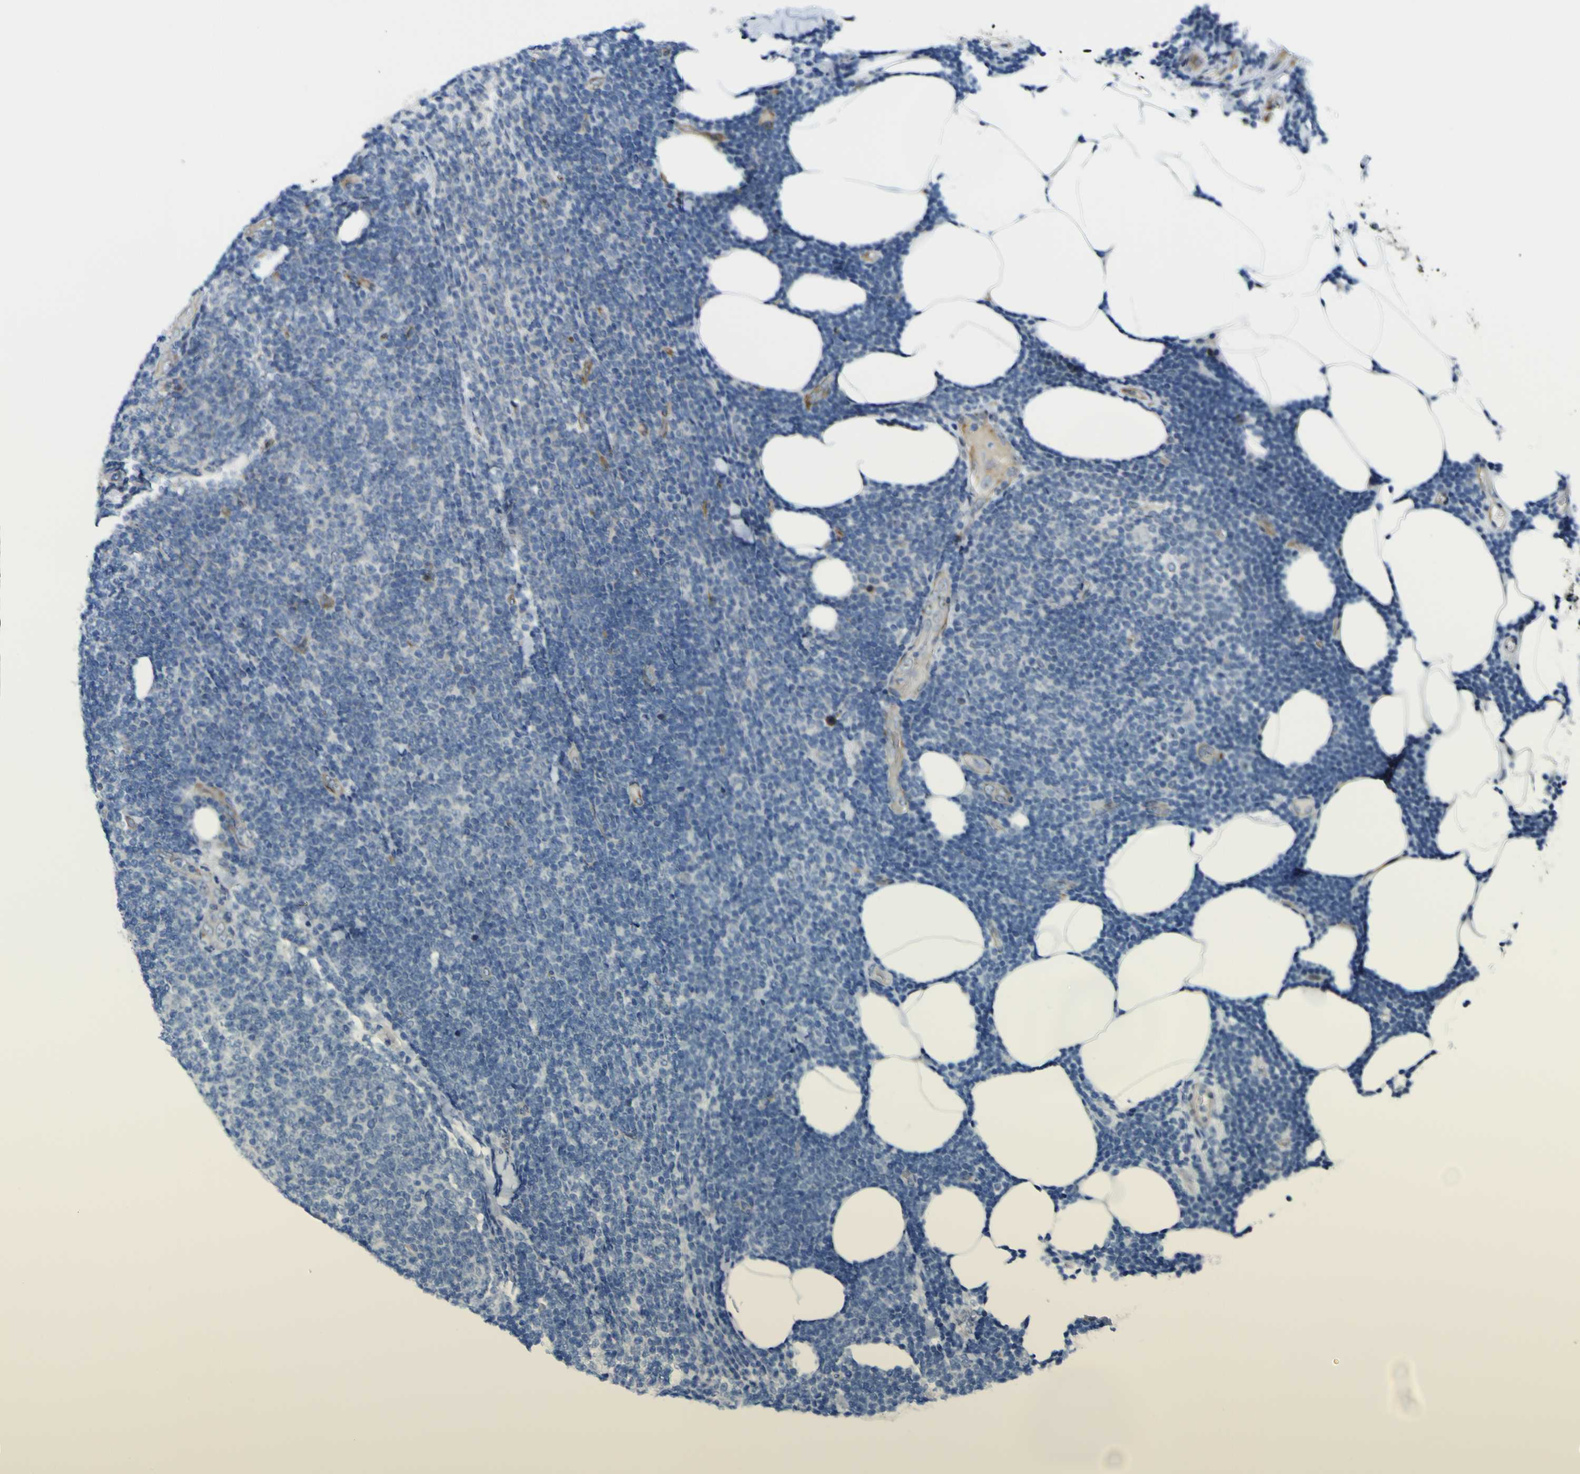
{"staining": {"intensity": "negative", "quantity": "none", "location": "none"}, "tissue": "lymphoma", "cell_type": "Tumor cells", "image_type": "cancer", "snomed": [{"axis": "morphology", "description": "Malignant lymphoma, non-Hodgkin's type, Low grade"}, {"axis": "topography", "description": "Lymph node"}], "caption": "Malignant lymphoma, non-Hodgkin's type (low-grade) was stained to show a protein in brown. There is no significant staining in tumor cells.", "gene": "KDM7A", "patient": {"sex": "male", "age": 66}}